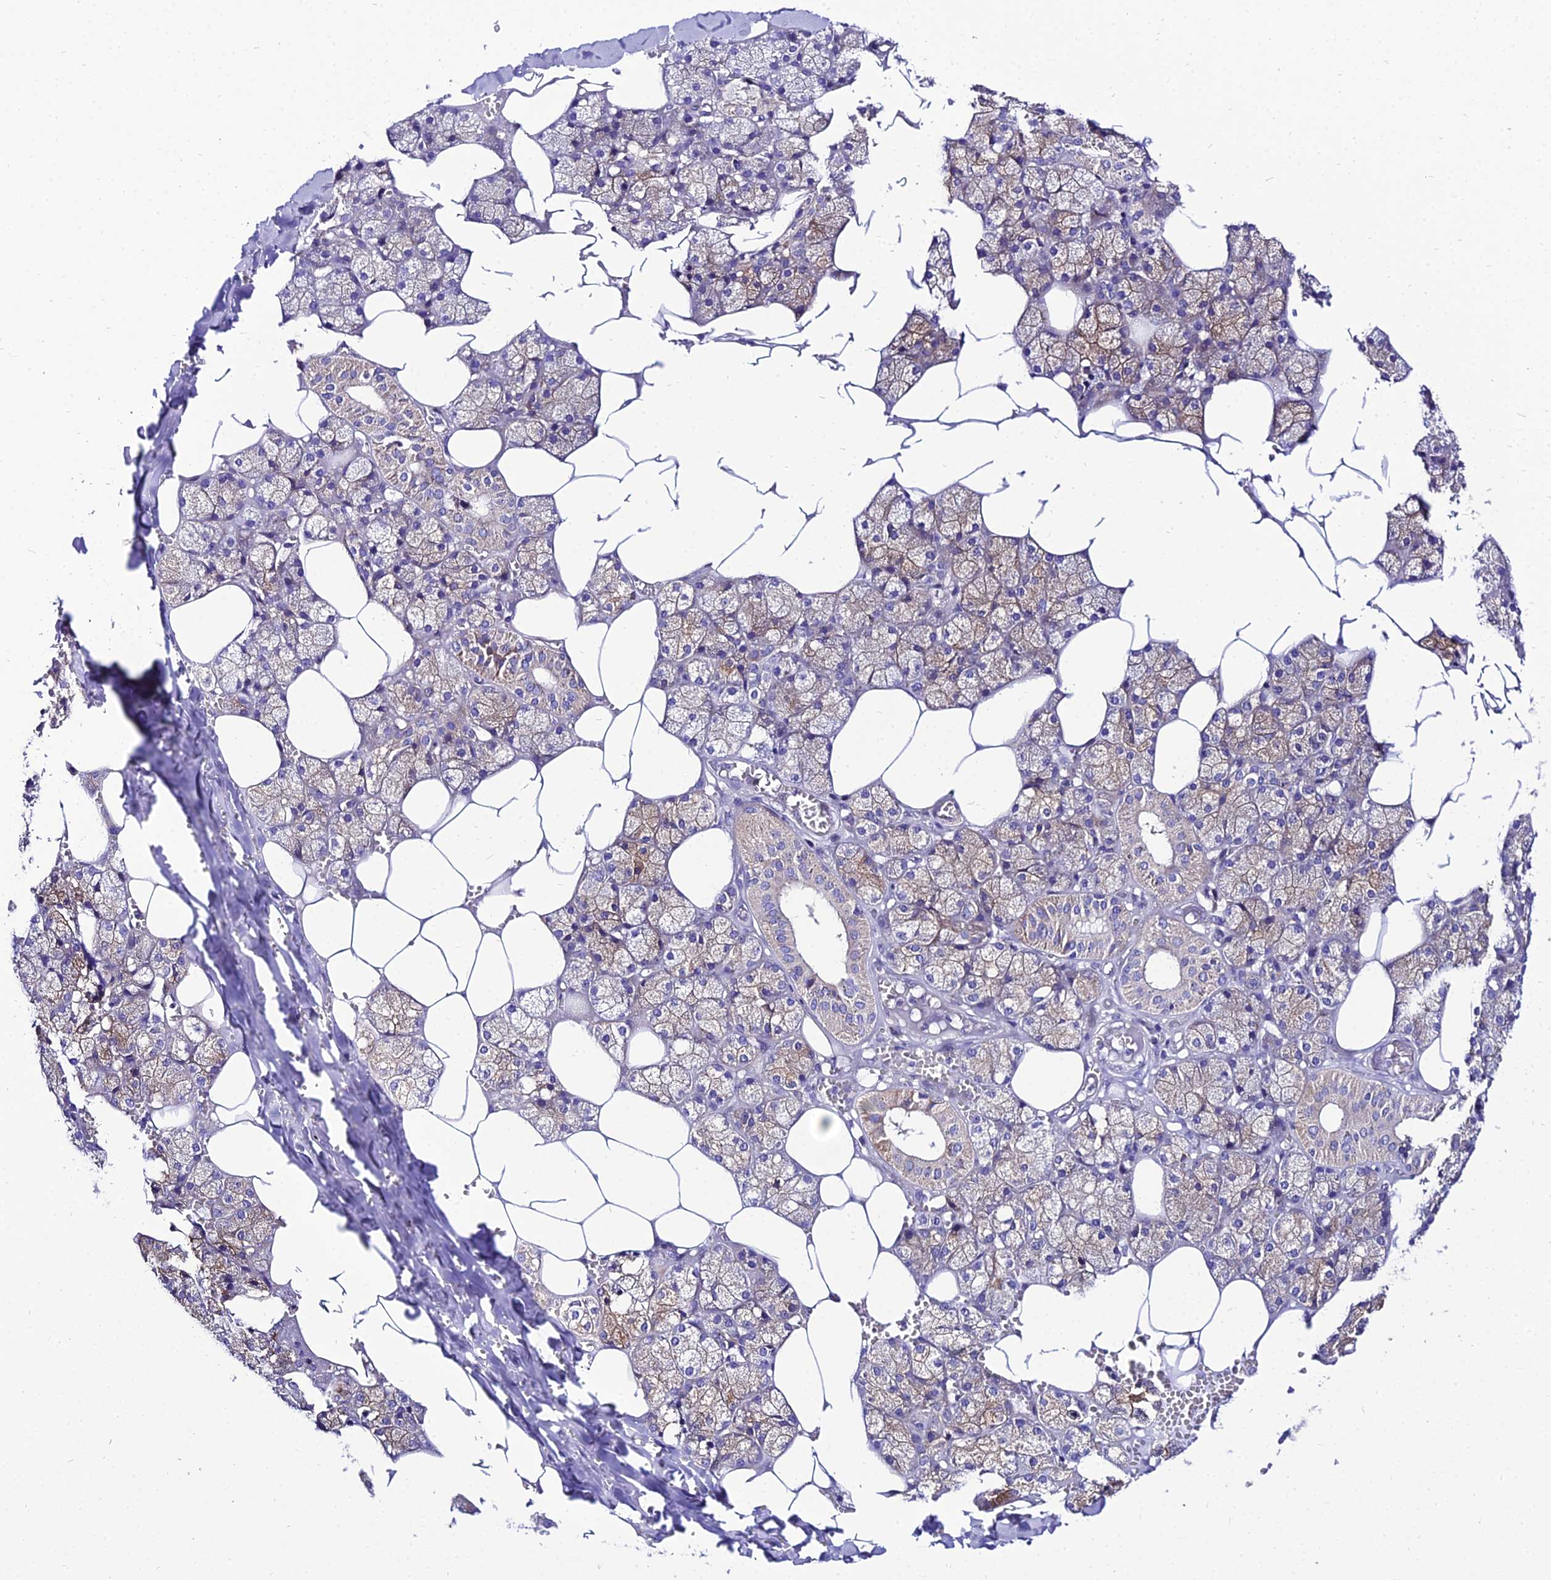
{"staining": {"intensity": "weak", "quantity": "25%-75%", "location": "cytoplasmic/membranous"}, "tissue": "salivary gland", "cell_type": "Glandular cells", "image_type": "normal", "snomed": [{"axis": "morphology", "description": "Normal tissue, NOS"}, {"axis": "topography", "description": "Salivary gland"}], "caption": "Human salivary gland stained for a protein (brown) shows weak cytoplasmic/membranous positive expression in about 25%-75% of glandular cells.", "gene": "SHQ1", "patient": {"sex": "male", "age": 62}}